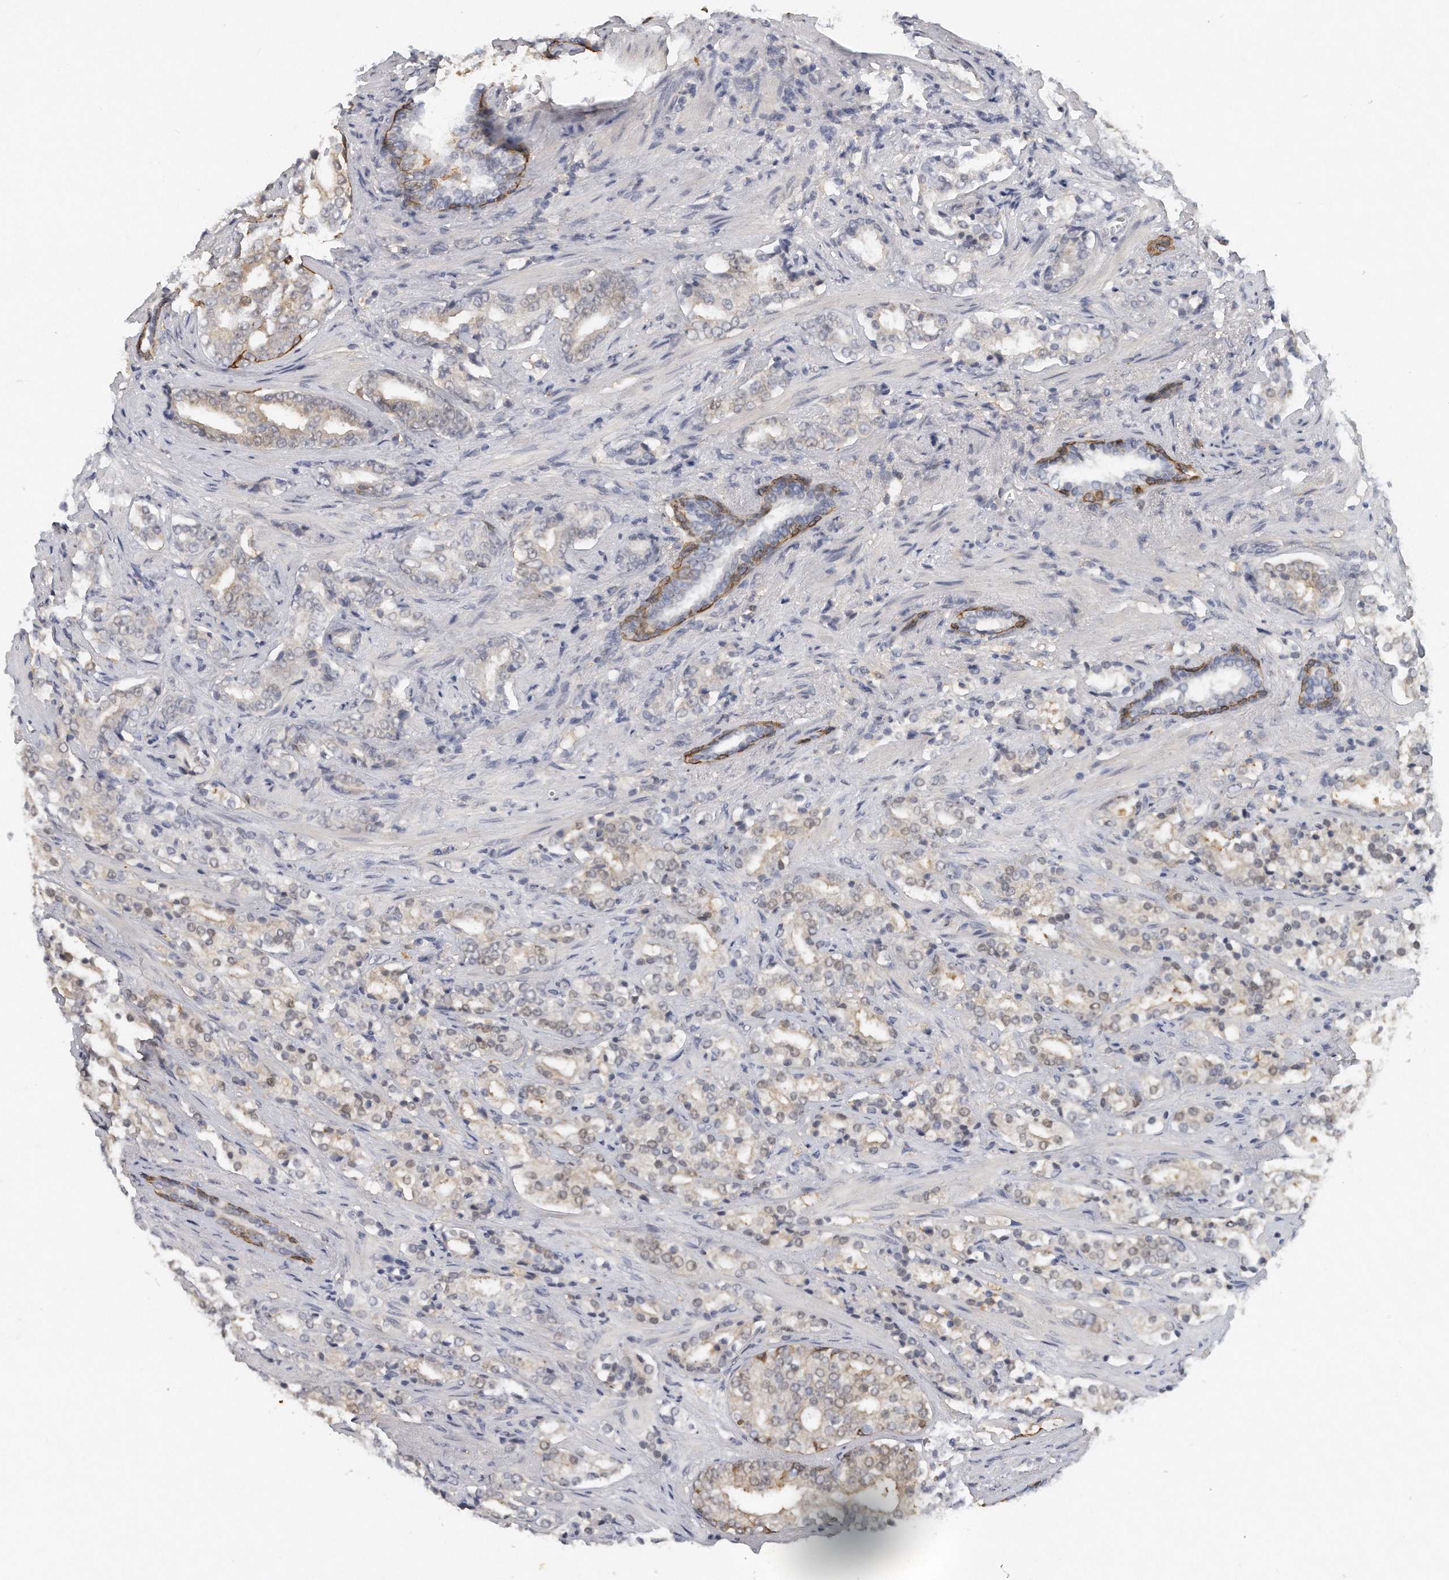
{"staining": {"intensity": "weak", "quantity": "25%-75%", "location": "cytoplasmic/membranous"}, "tissue": "prostate cancer", "cell_type": "Tumor cells", "image_type": "cancer", "snomed": [{"axis": "morphology", "description": "Adenocarcinoma, High grade"}, {"axis": "topography", "description": "Prostate"}], "caption": "High-power microscopy captured an IHC micrograph of high-grade adenocarcinoma (prostate), revealing weak cytoplasmic/membranous staining in approximately 25%-75% of tumor cells.", "gene": "CAMK1", "patient": {"sex": "male", "age": 71}}